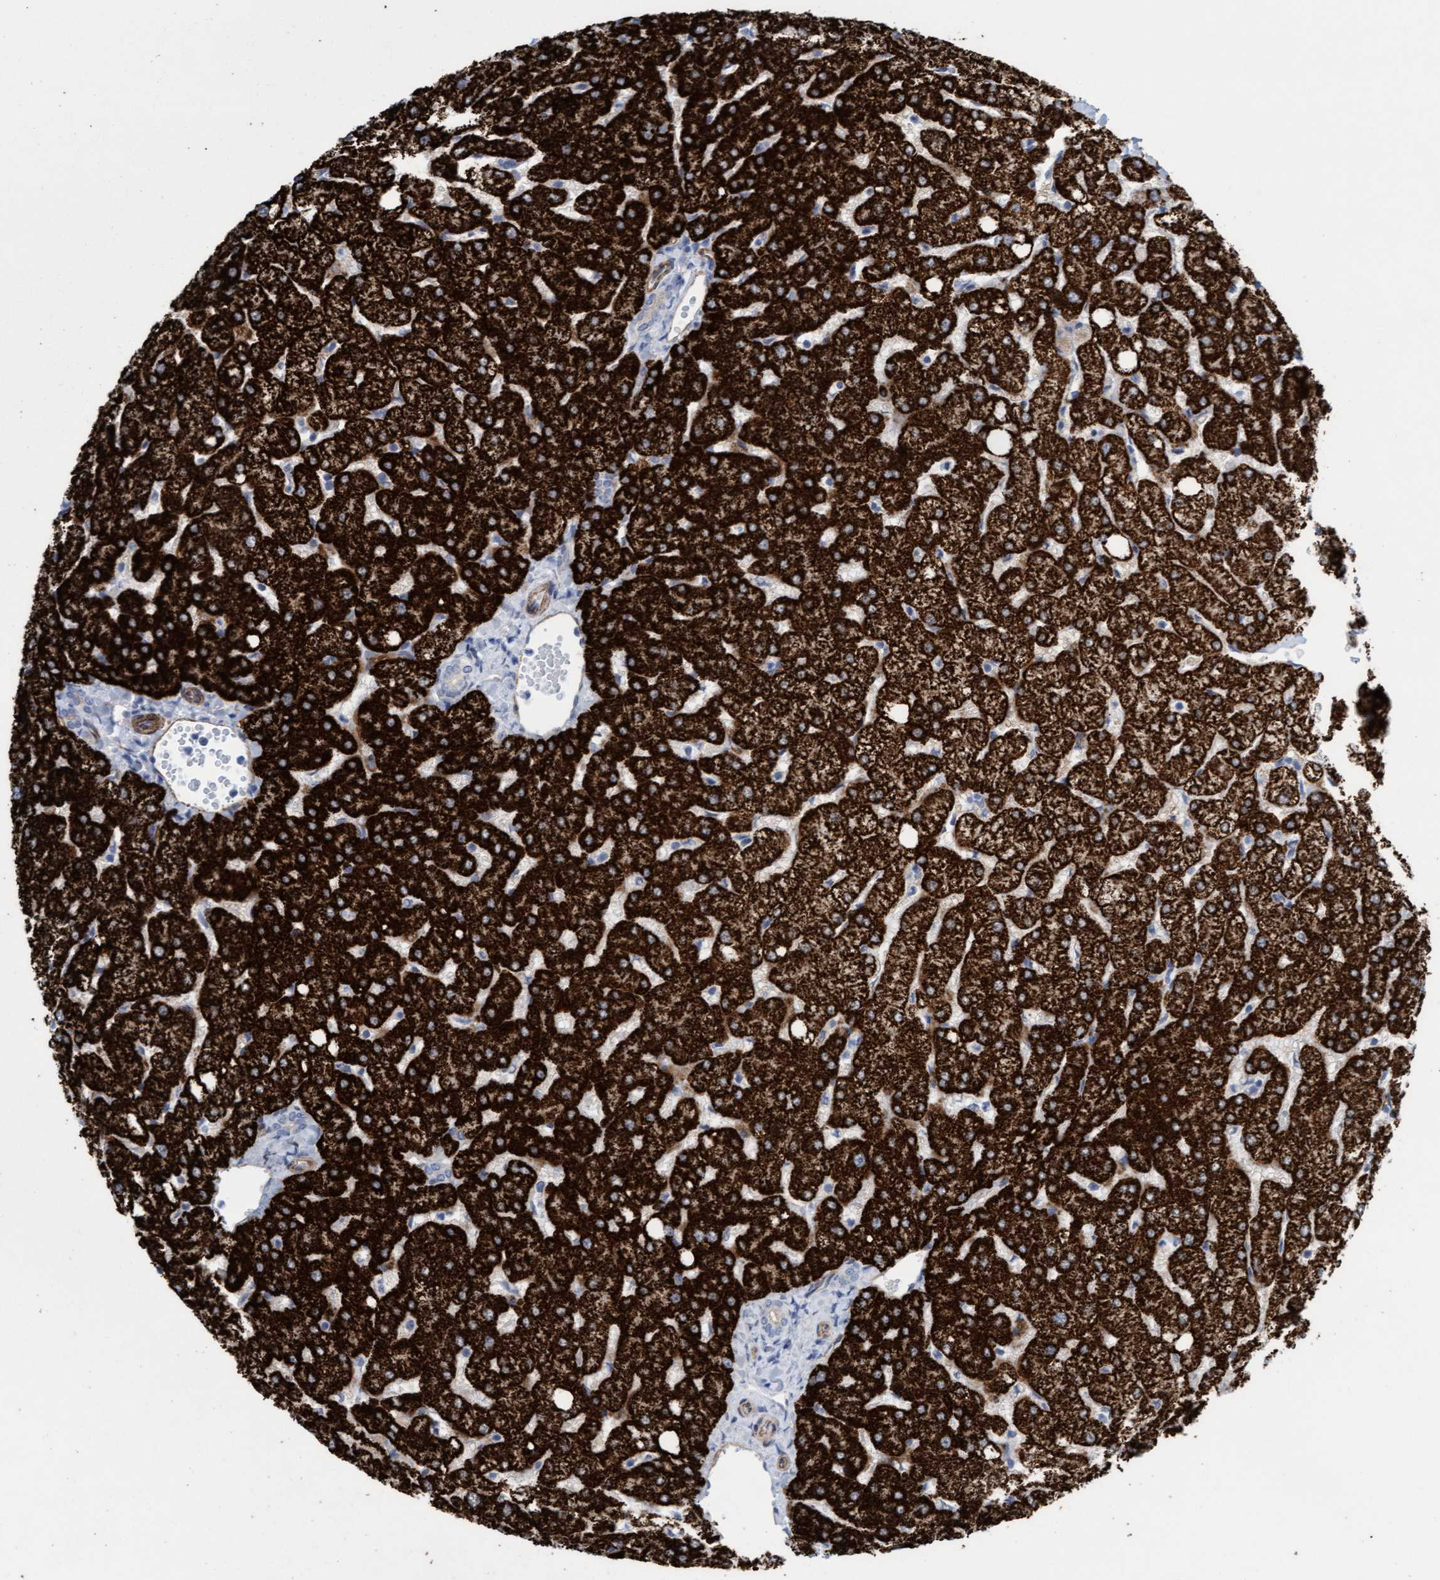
{"staining": {"intensity": "negative", "quantity": "none", "location": "none"}, "tissue": "liver", "cell_type": "Cholangiocytes", "image_type": "normal", "snomed": [{"axis": "morphology", "description": "Normal tissue, NOS"}, {"axis": "topography", "description": "Liver"}], "caption": "Immunohistochemical staining of normal liver exhibits no significant staining in cholangiocytes. Nuclei are stained in blue.", "gene": "MTFR1", "patient": {"sex": "female", "age": 54}}